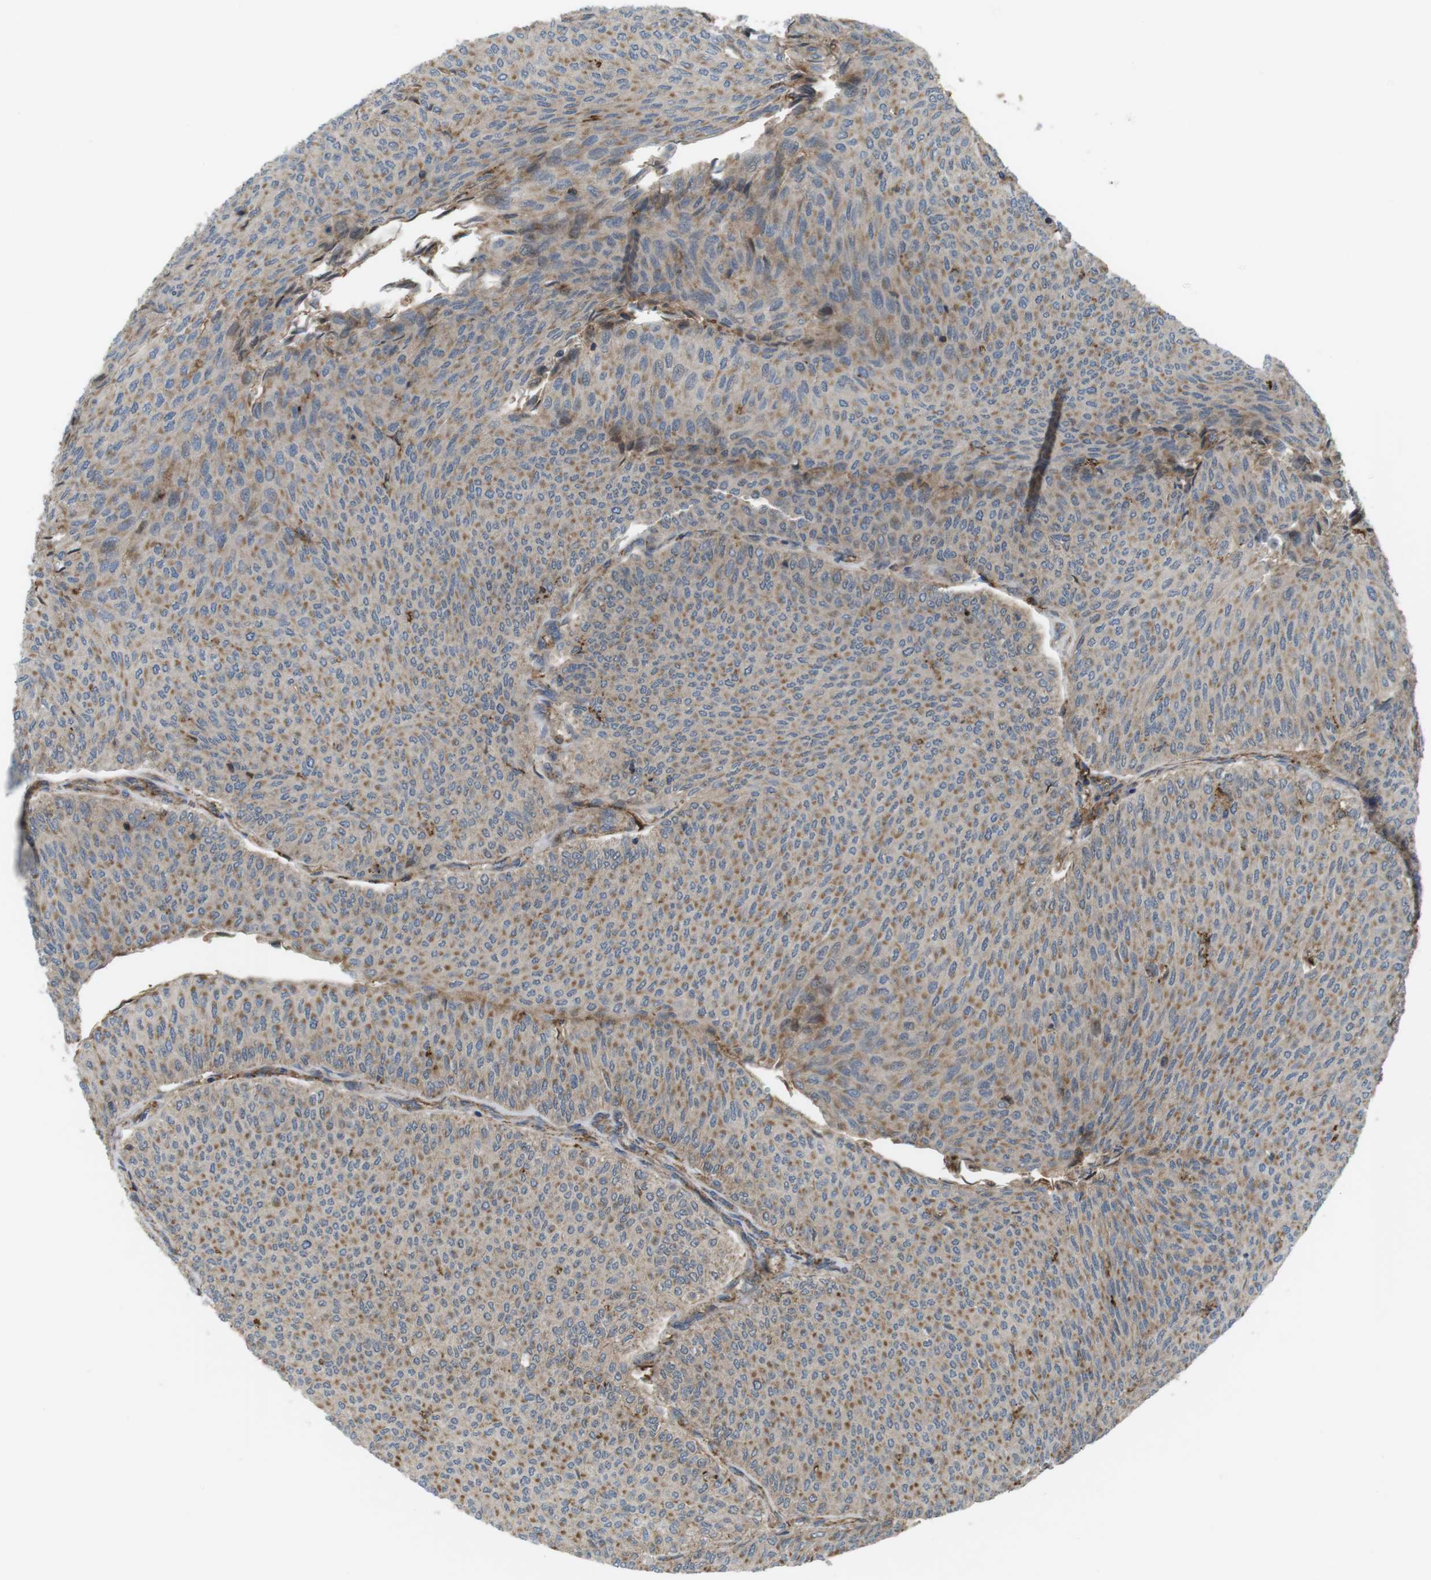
{"staining": {"intensity": "moderate", "quantity": ">75%", "location": "cytoplasmic/membranous"}, "tissue": "urothelial cancer", "cell_type": "Tumor cells", "image_type": "cancer", "snomed": [{"axis": "morphology", "description": "Urothelial carcinoma, Low grade"}, {"axis": "topography", "description": "Urinary bladder"}], "caption": "Immunohistochemical staining of human low-grade urothelial carcinoma displays medium levels of moderate cytoplasmic/membranous protein expression in approximately >75% of tumor cells. The protein of interest is shown in brown color, while the nuclei are stained blue.", "gene": "DDAH2", "patient": {"sex": "male", "age": 78}}